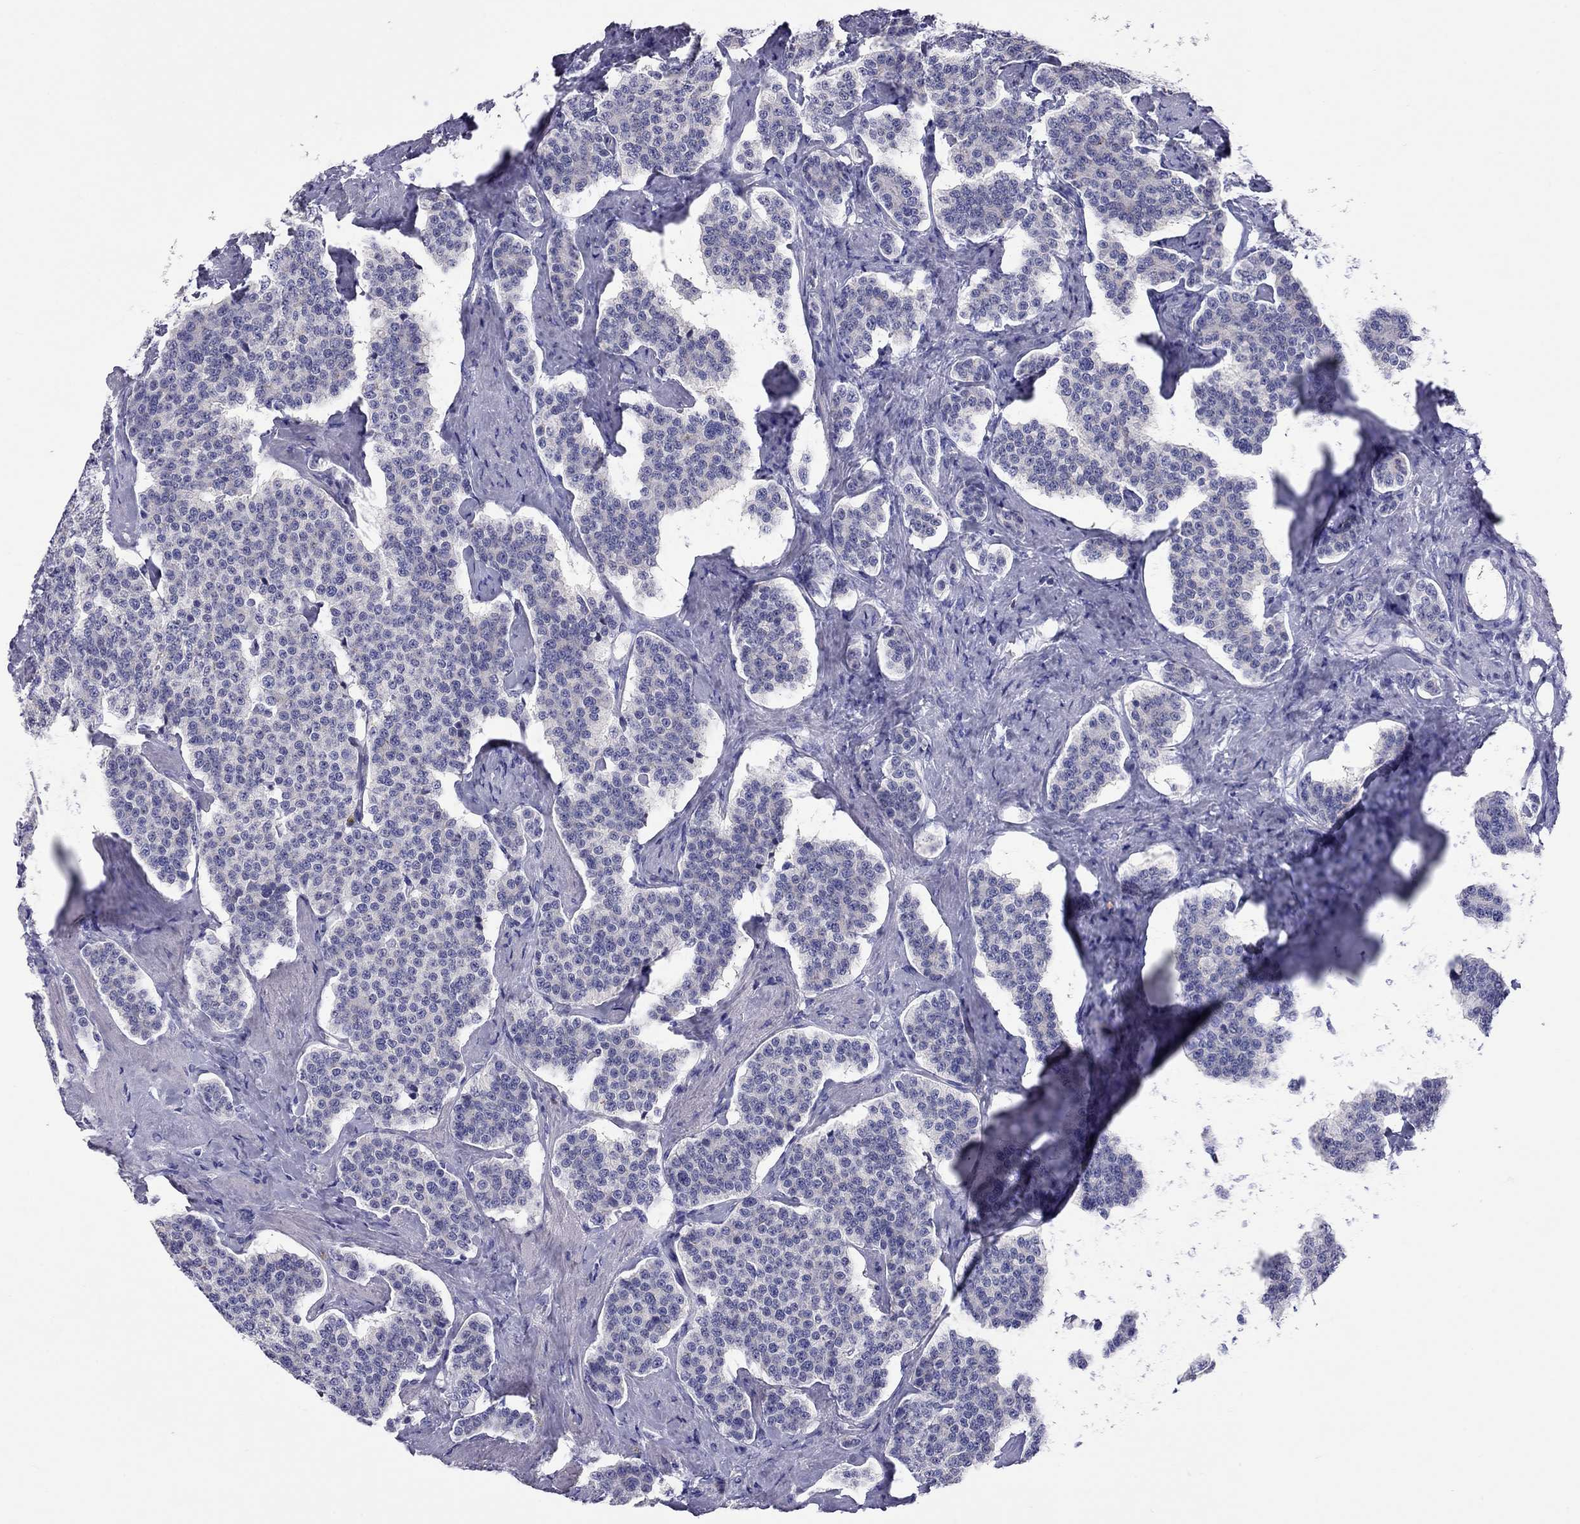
{"staining": {"intensity": "negative", "quantity": "none", "location": "none"}, "tissue": "carcinoid", "cell_type": "Tumor cells", "image_type": "cancer", "snomed": [{"axis": "morphology", "description": "Carcinoid, malignant, NOS"}, {"axis": "topography", "description": "Small intestine"}], "caption": "Immunohistochemical staining of human malignant carcinoid shows no significant staining in tumor cells.", "gene": "CALHM1", "patient": {"sex": "female", "age": 58}}